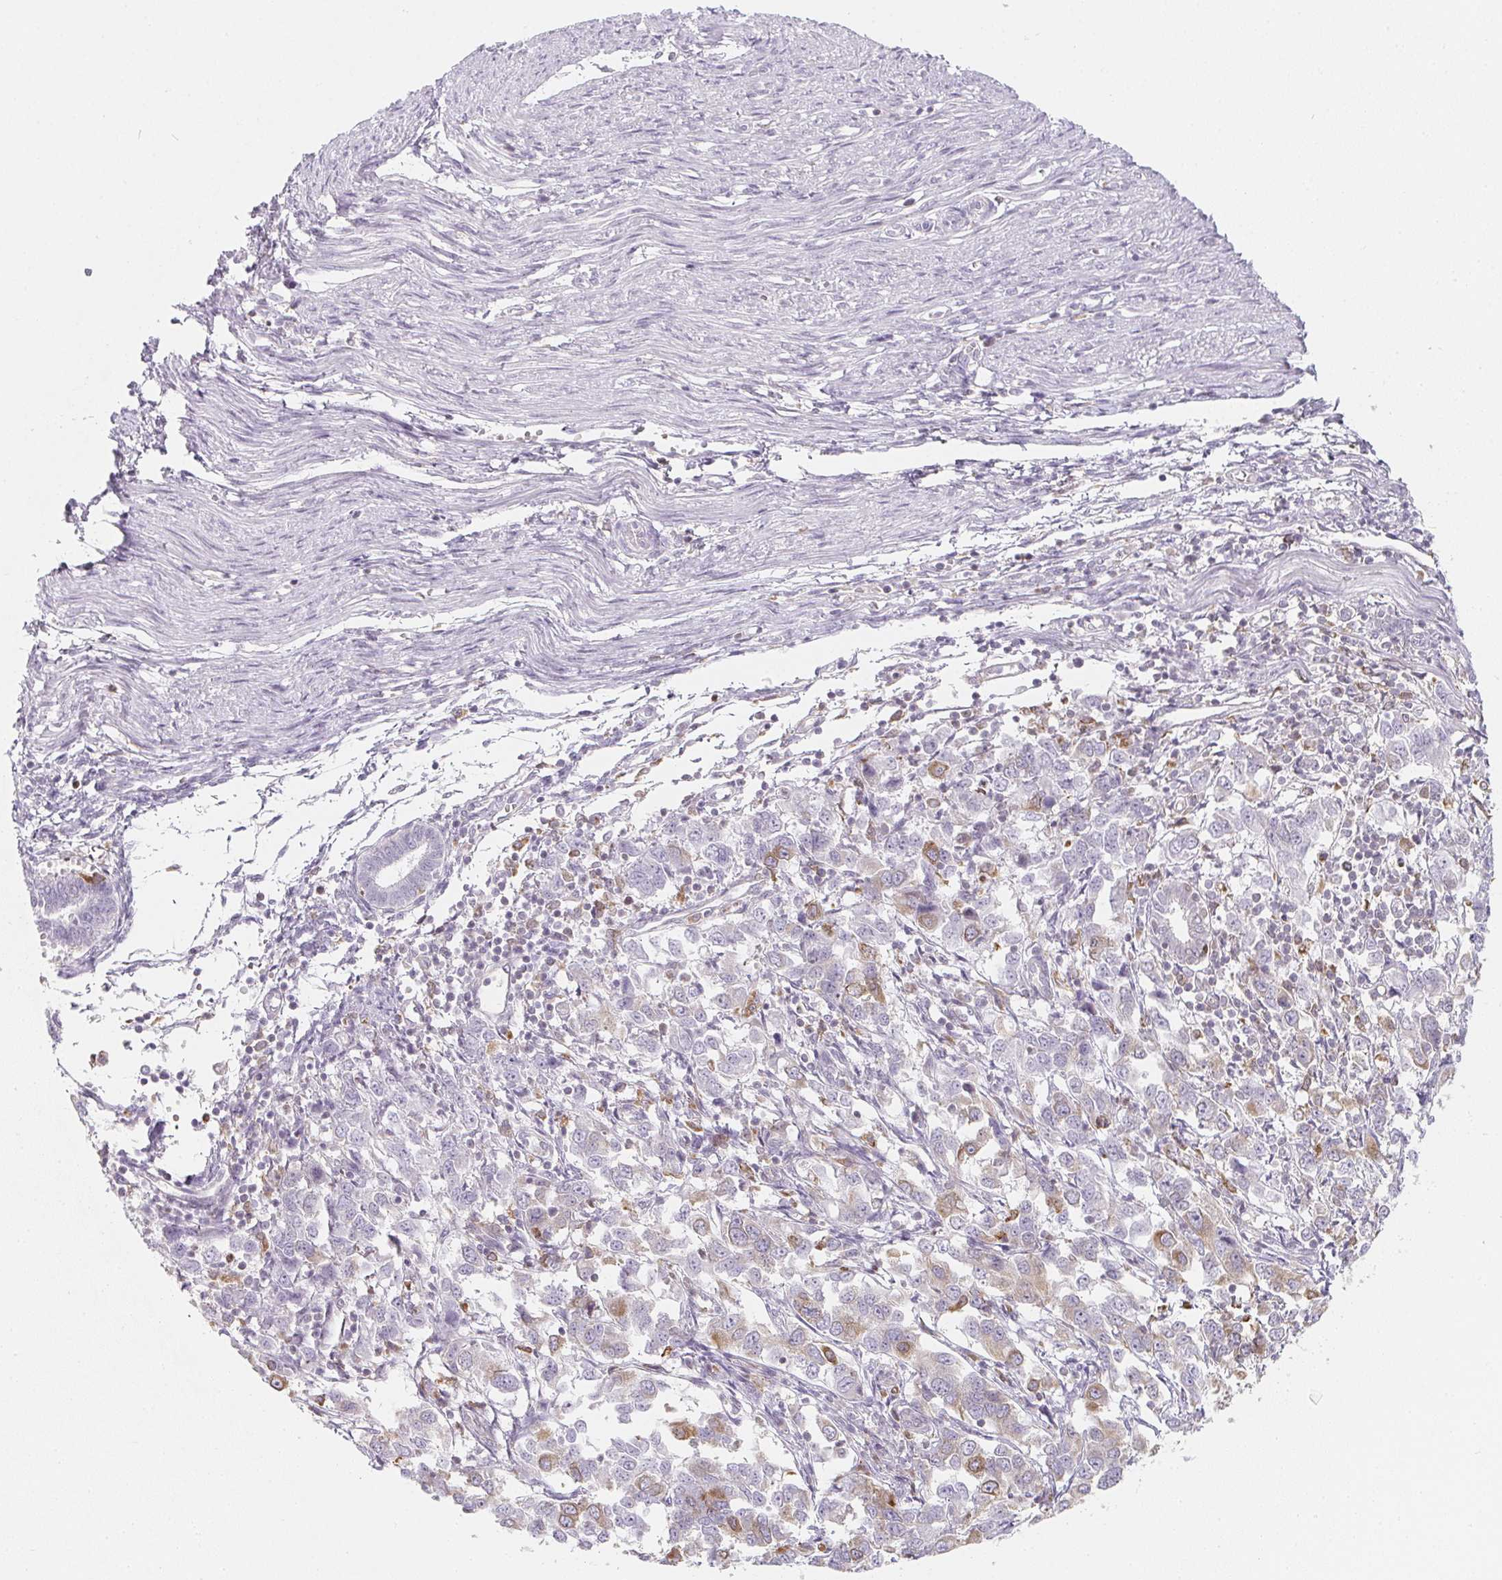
{"staining": {"intensity": "weak", "quantity": "25%-75%", "location": "cytoplasmic/membranous"}, "tissue": "endometrial cancer", "cell_type": "Tumor cells", "image_type": "cancer", "snomed": [{"axis": "morphology", "description": "Adenocarcinoma, NOS"}, {"axis": "topography", "description": "Endometrium"}], "caption": "Immunohistochemical staining of endometrial adenocarcinoma displays low levels of weak cytoplasmic/membranous protein positivity in approximately 25%-75% of tumor cells. The protein of interest is shown in brown color, while the nuclei are stained blue.", "gene": "SOAT1", "patient": {"sex": "female", "age": 43}}